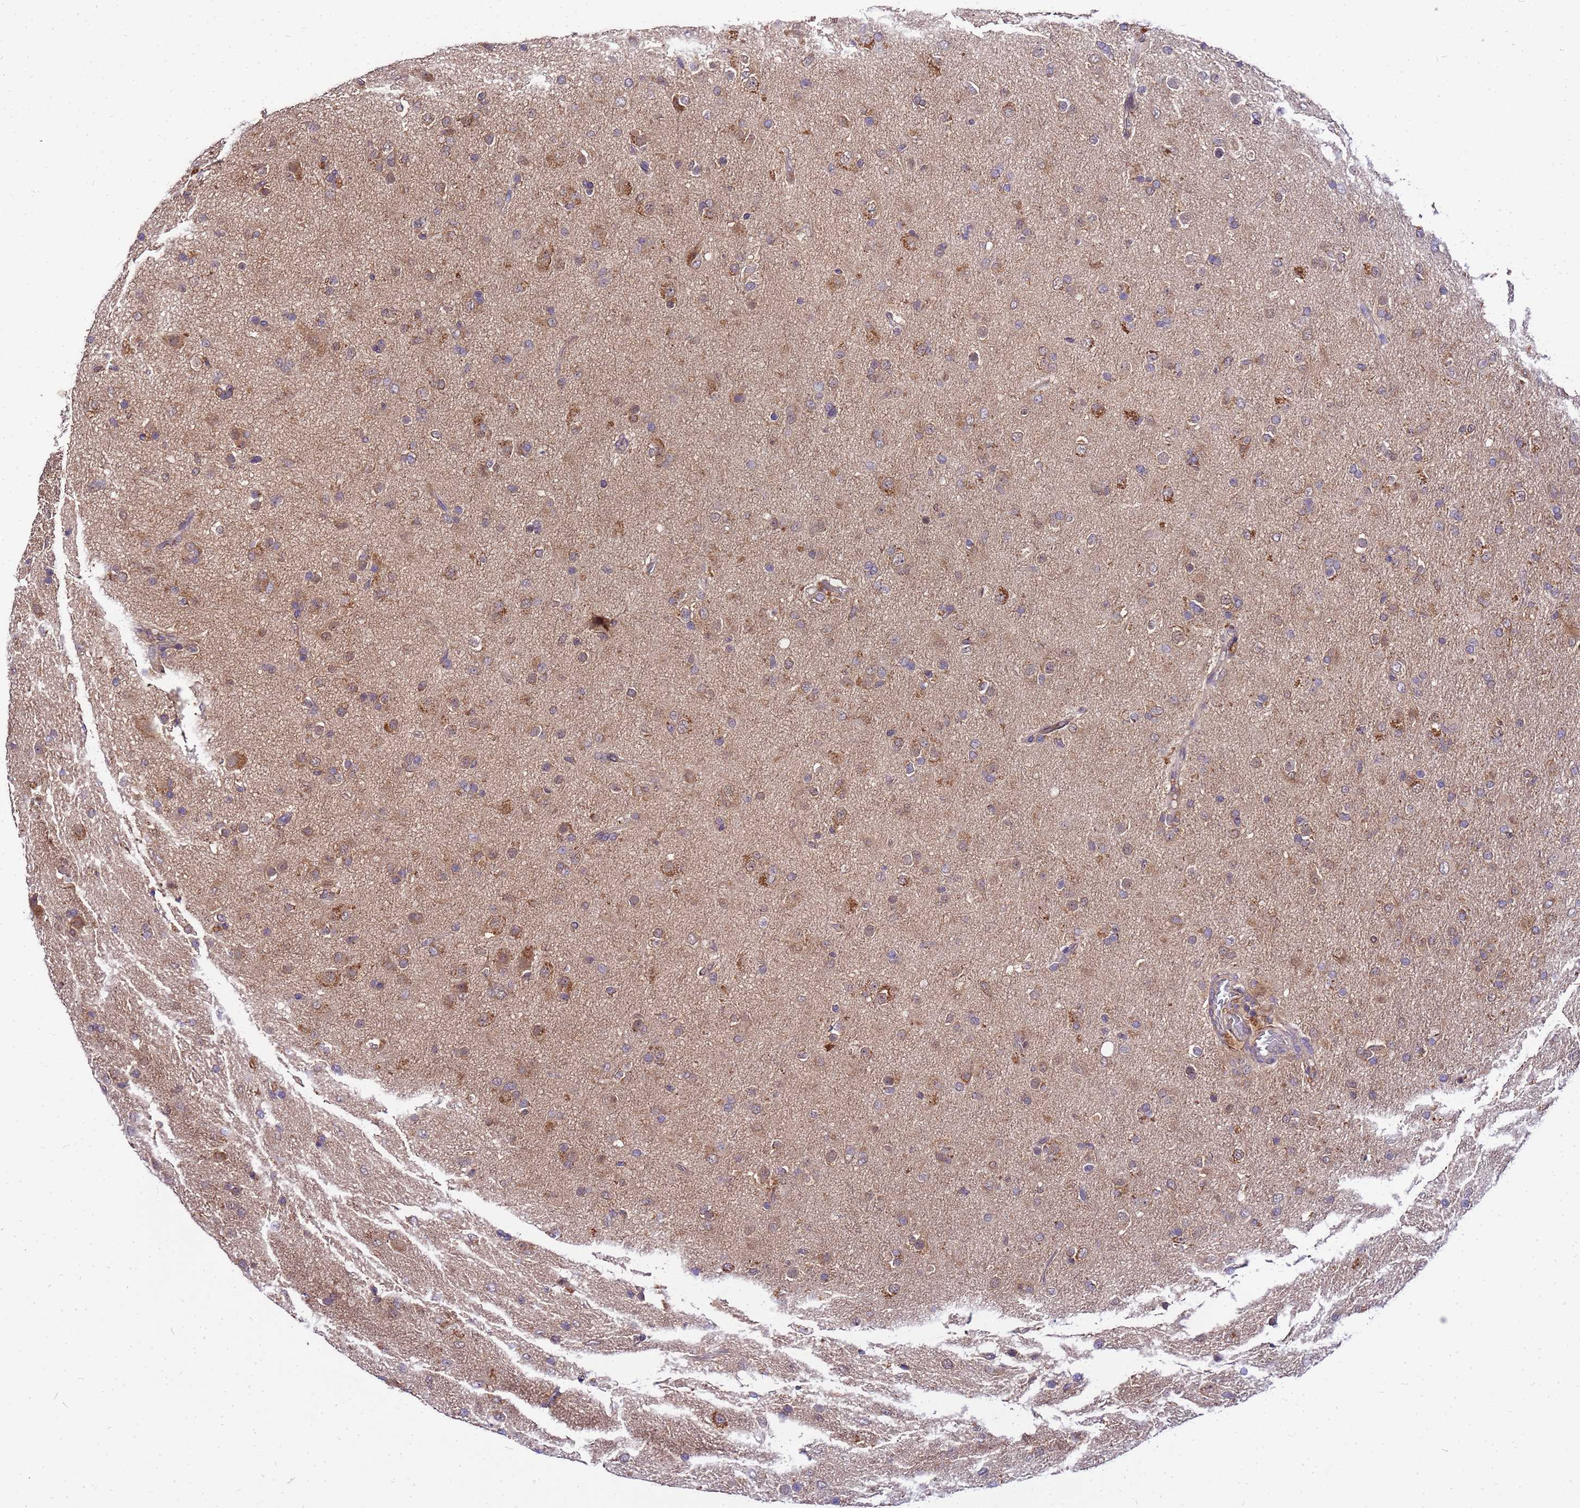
{"staining": {"intensity": "weak", "quantity": ">75%", "location": "cytoplasmic/membranous"}, "tissue": "glioma", "cell_type": "Tumor cells", "image_type": "cancer", "snomed": [{"axis": "morphology", "description": "Glioma, malignant, Low grade"}, {"axis": "topography", "description": "Brain"}], "caption": "Immunohistochemical staining of human glioma reveals weak cytoplasmic/membranous protein expression in approximately >75% of tumor cells.", "gene": "GSPT2", "patient": {"sex": "male", "age": 65}}